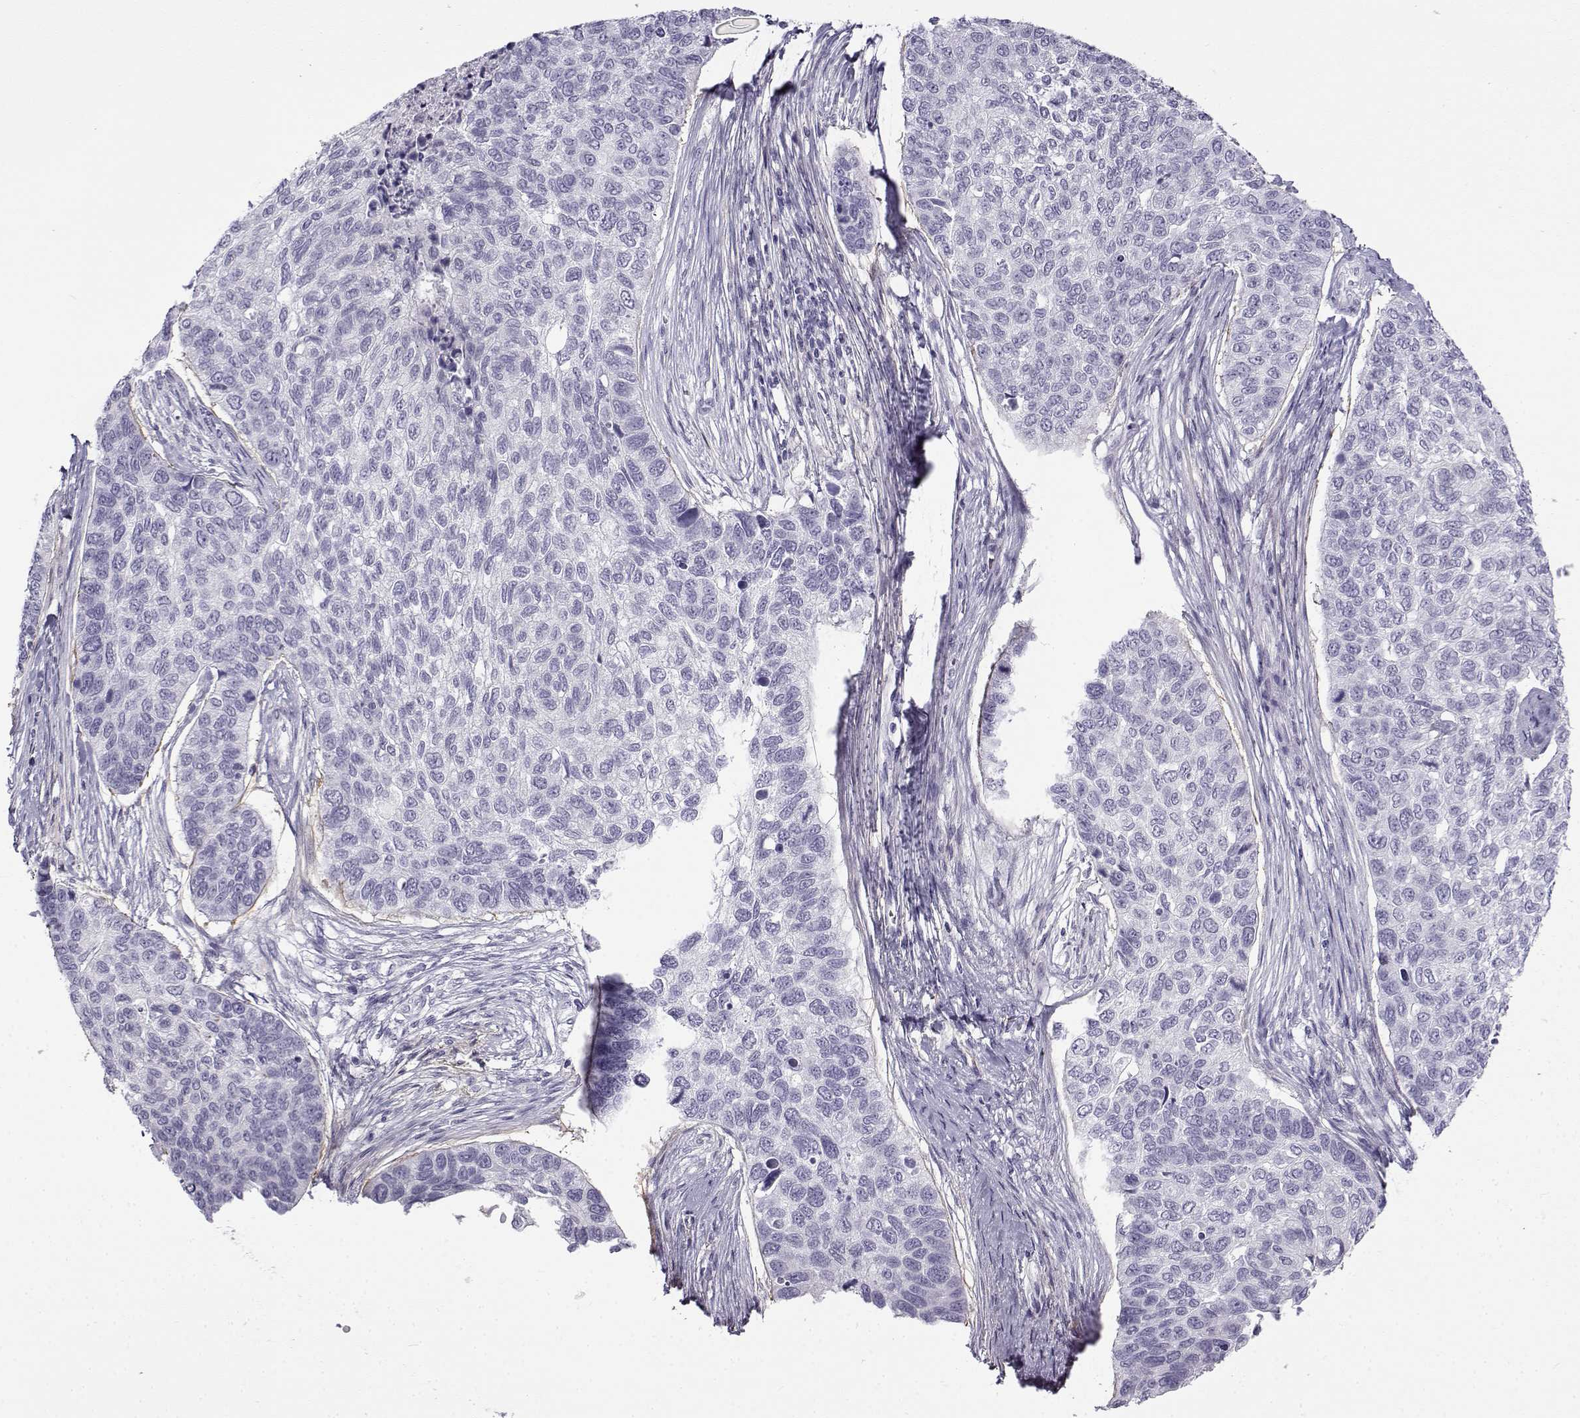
{"staining": {"intensity": "negative", "quantity": "none", "location": "none"}, "tissue": "lung cancer", "cell_type": "Tumor cells", "image_type": "cancer", "snomed": [{"axis": "morphology", "description": "Squamous cell carcinoma, NOS"}, {"axis": "topography", "description": "Lung"}], "caption": "Immunohistochemistry (IHC) image of neoplastic tissue: human lung squamous cell carcinoma stained with DAB demonstrates no significant protein positivity in tumor cells.", "gene": "GTSF1L", "patient": {"sex": "male", "age": 69}}